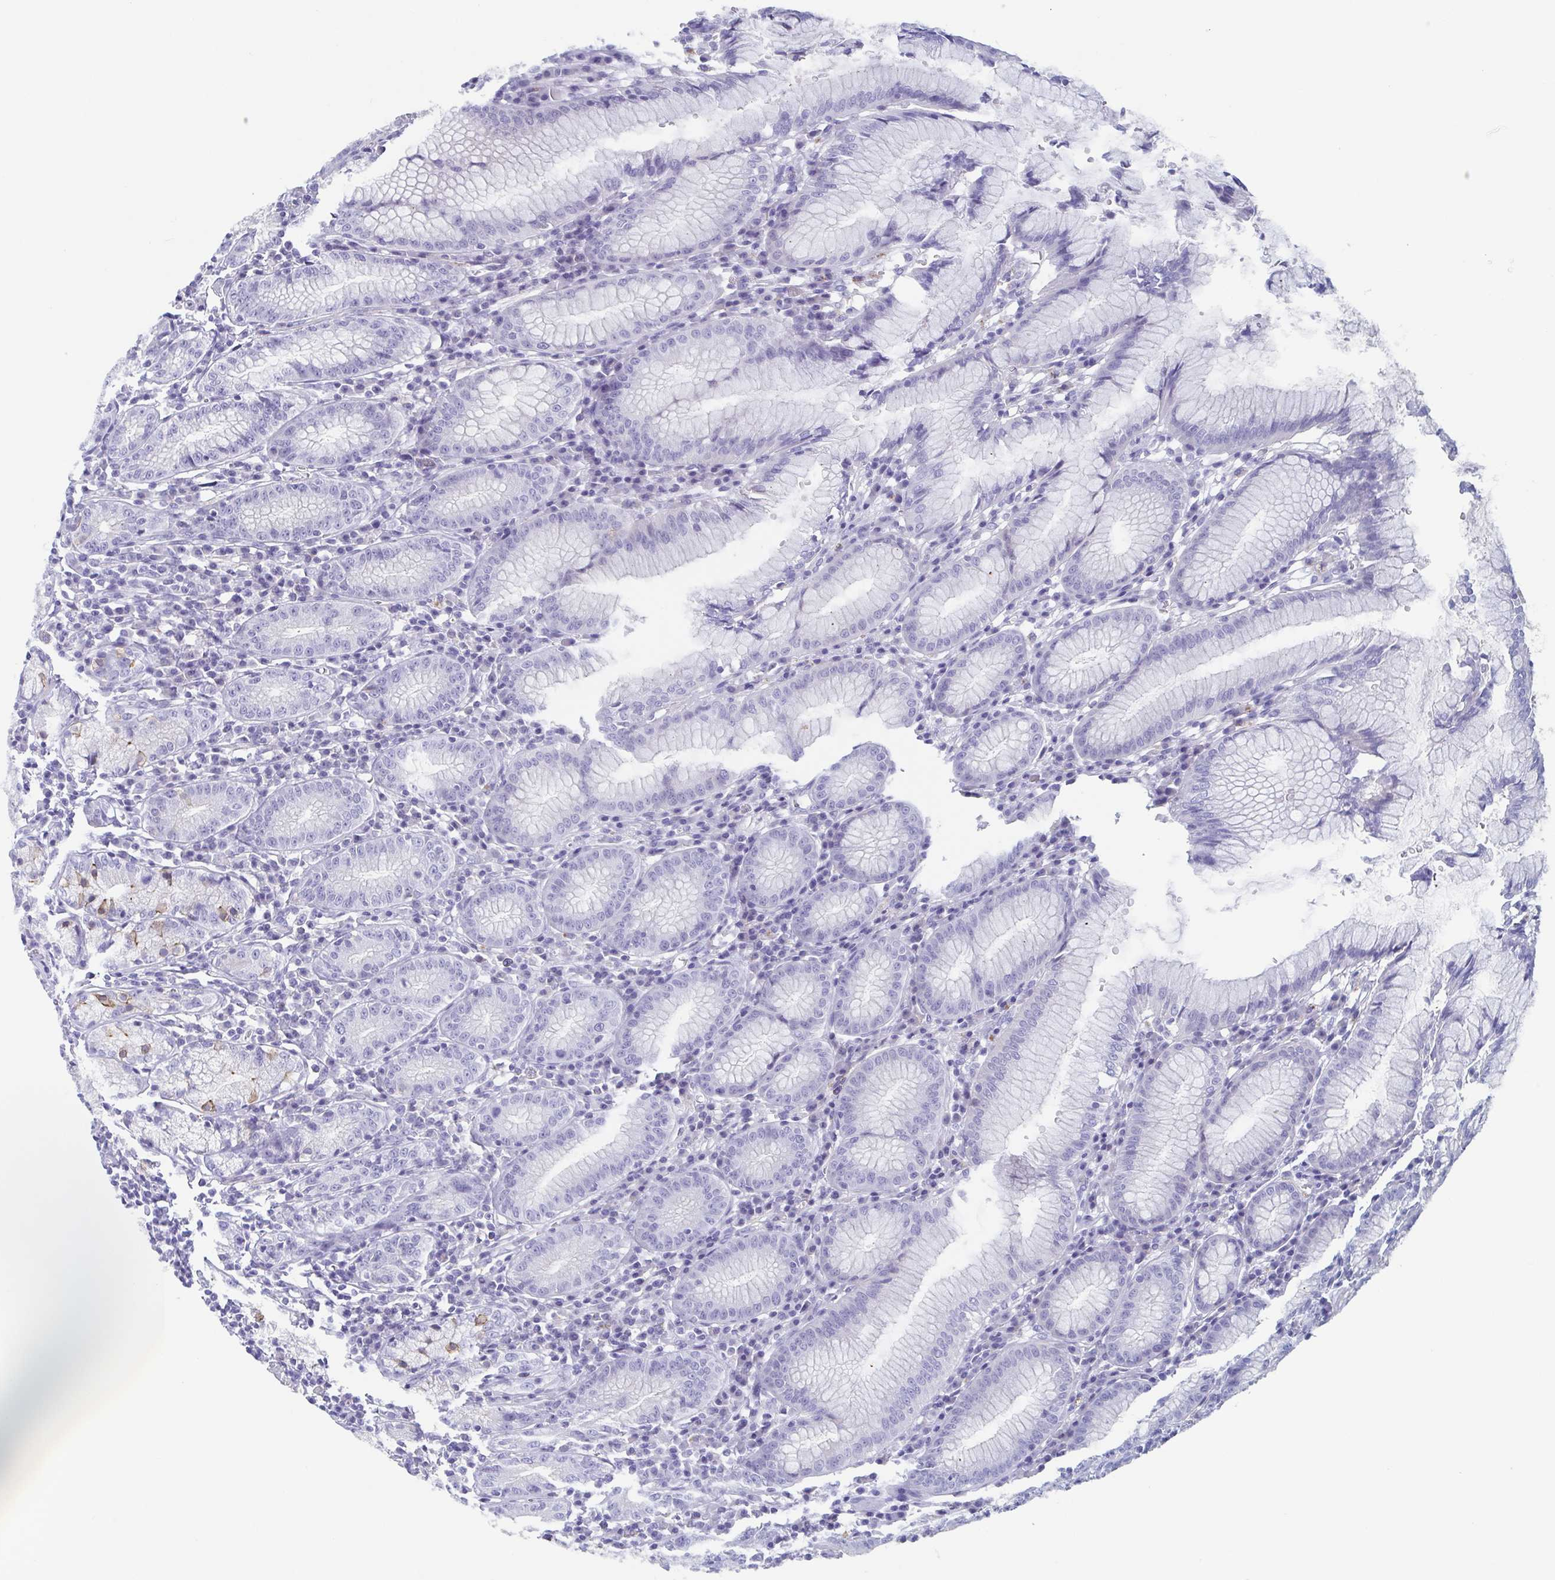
{"staining": {"intensity": "weak", "quantity": "<25%", "location": "cytoplasmic/membranous"}, "tissue": "stomach", "cell_type": "Glandular cells", "image_type": "normal", "snomed": [{"axis": "morphology", "description": "Normal tissue, NOS"}, {"axis": "topography", "description": "Stomach"}], "caption": "Immunohistochemistry image of unremarkable stomach: human stomach stained with DAB (3,3'-diaminobenzidine) demonstrates no significant protein positivity in glandular cells. (DAB IHC, high magnification).", "gene": "TAGLN3", "patient": {"sex": "male", "age": 55}}